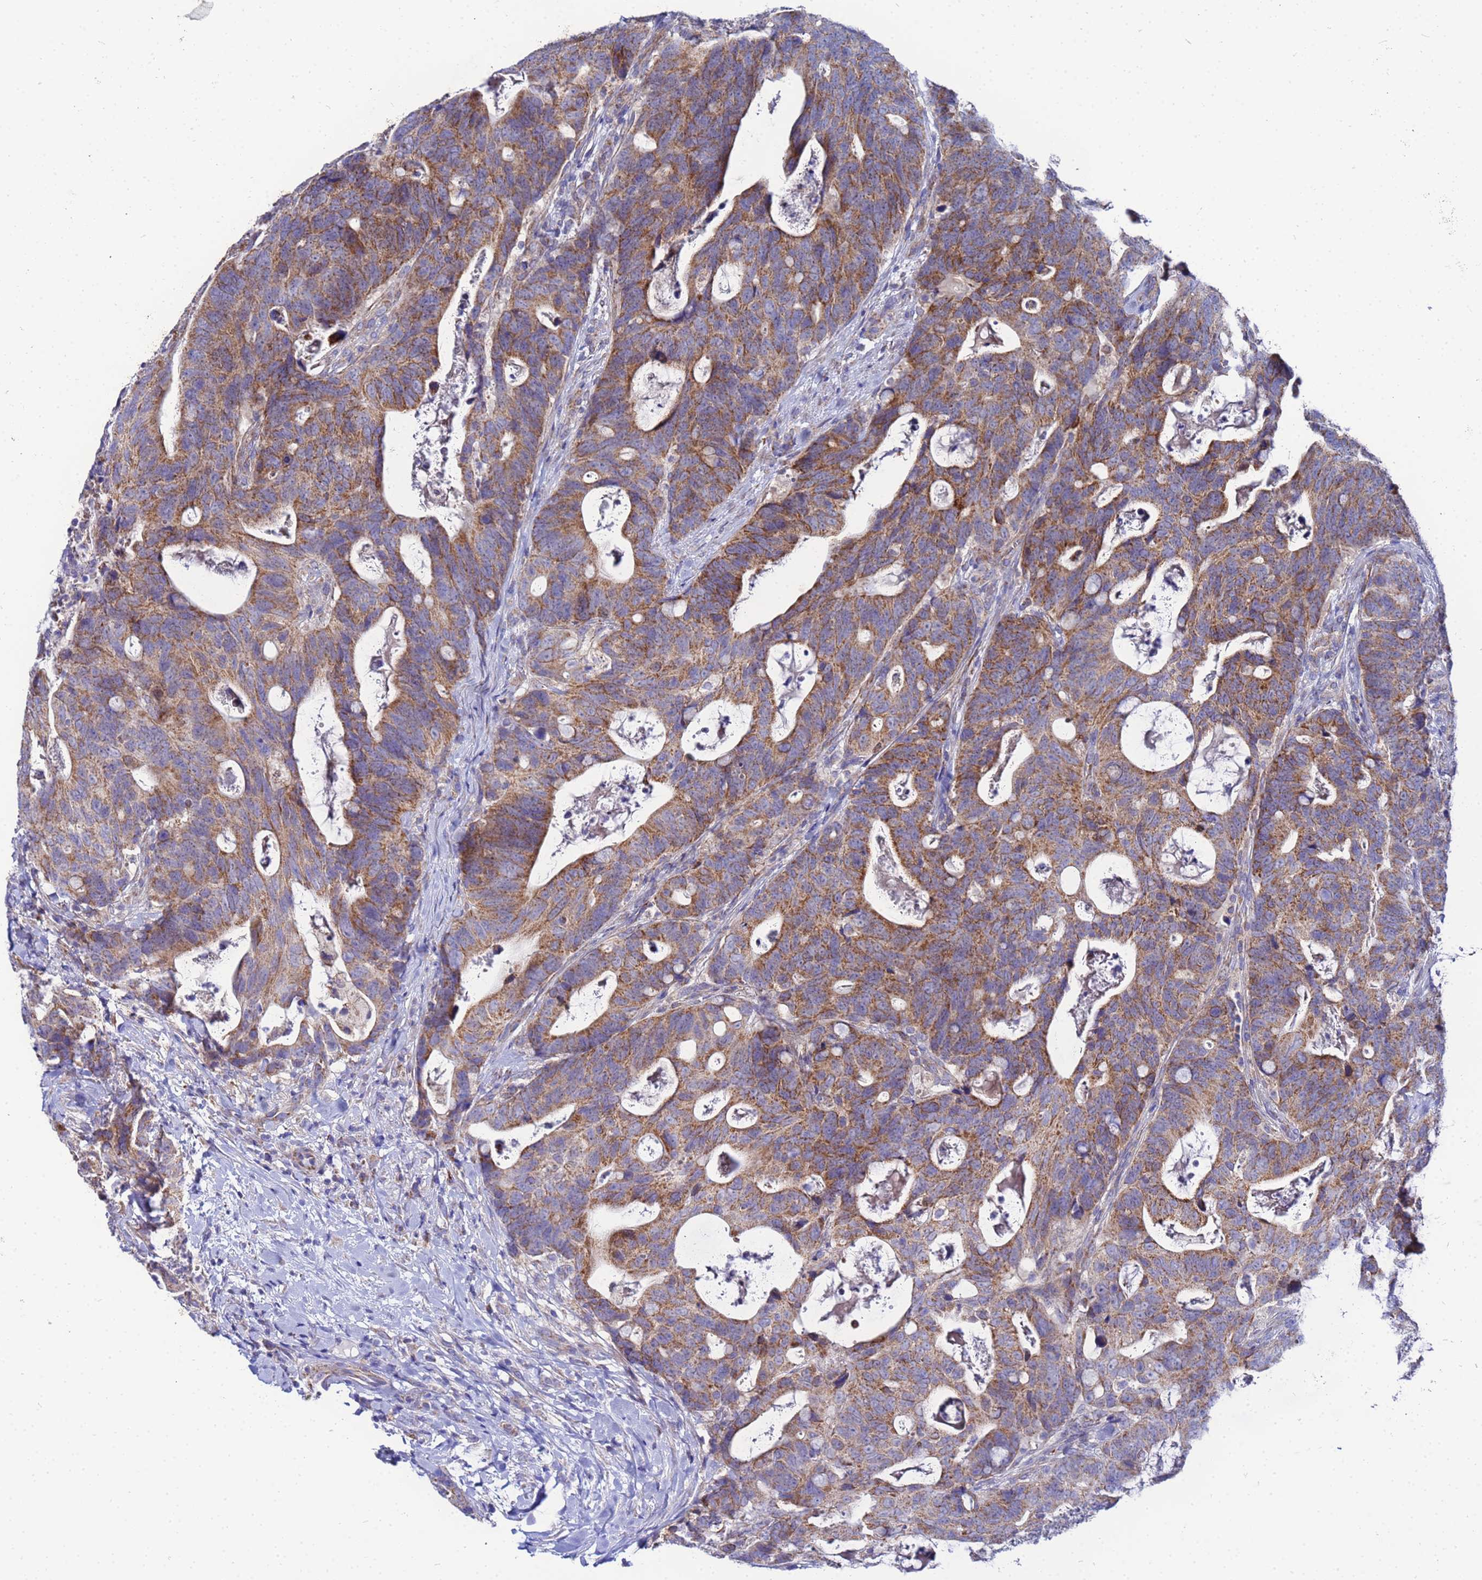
{"staining": {"intensity": "moderate", "quantity": ">75%", "location": "cytoplasmic/membranous"}, "tissue": "colorectal cancer", "cell_type": "Tumor cells", "image_type": "cancer", "snomed": [{"axis": "morphology", "description": "Adenocarcinoma, NOS"}, {"axis": "topography", "description": "Colon"}], "caption": "Colorectal adenocarcinoma stained for a protein (brown) exhibits moderate cytoplasmic/membranous positive expression in approximately >75% of tumor cells.", "gene": "FAHD2A", "patient": {"sex": "female", "age": 82}}